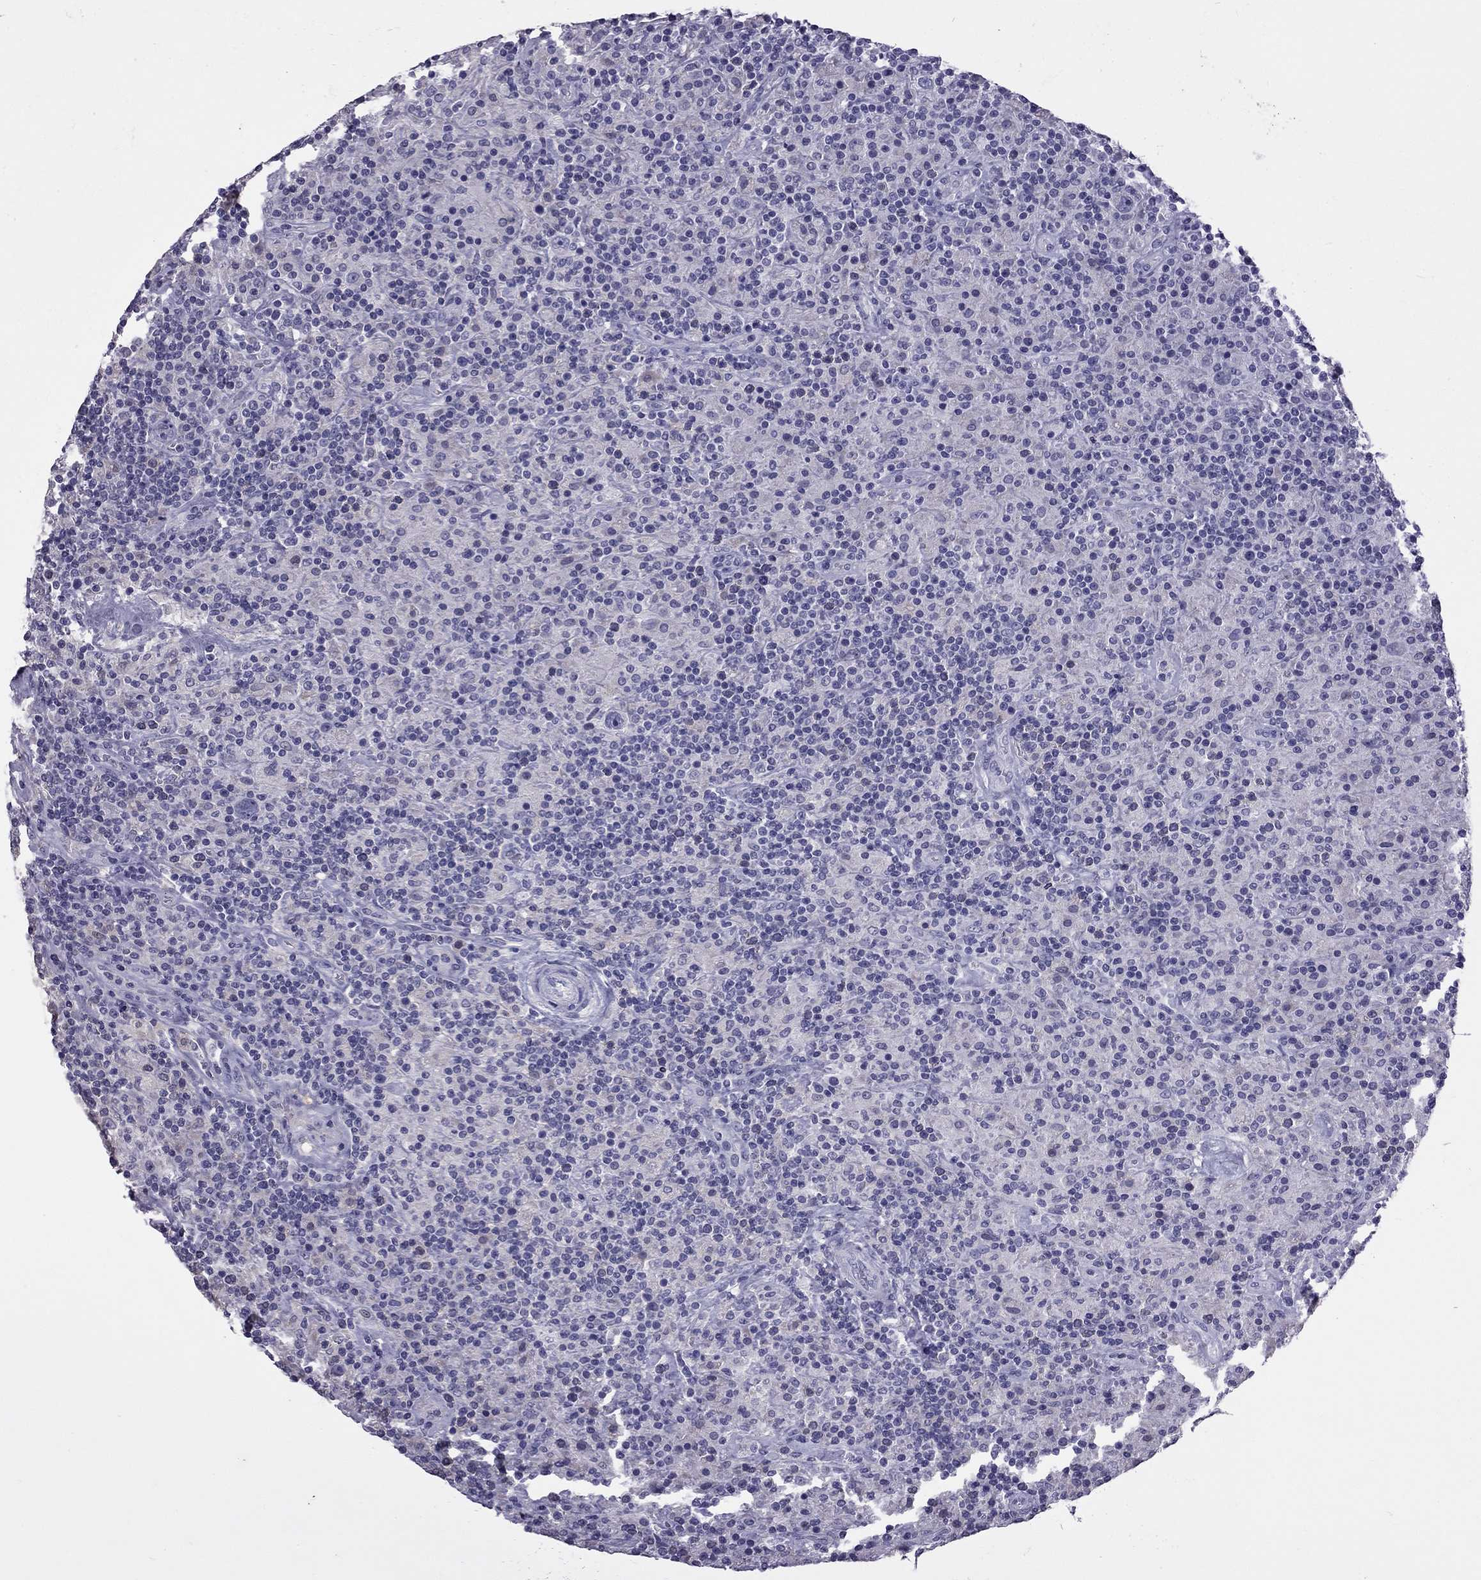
{"staining": {"intensity": "negative", "quantity": "none", "location": "none"}, "tissue": "lymphoma", "cell_type": "Tumor cells", "image_type": "cancer", "snomed": [{"axis": "morphology", "description": "Hodgkin's disease, NOS"}, {"axis": "topography", "description": "Lymph node"}], "caption": "DAB (3,3'-diaminobenzidine) immunohistochemical staining of human Hodgkin's disease demonstrates no significant expression in tumor cells.", "gene": "PPP1R3A", "patient": {"sex": "male", "age": 70}}